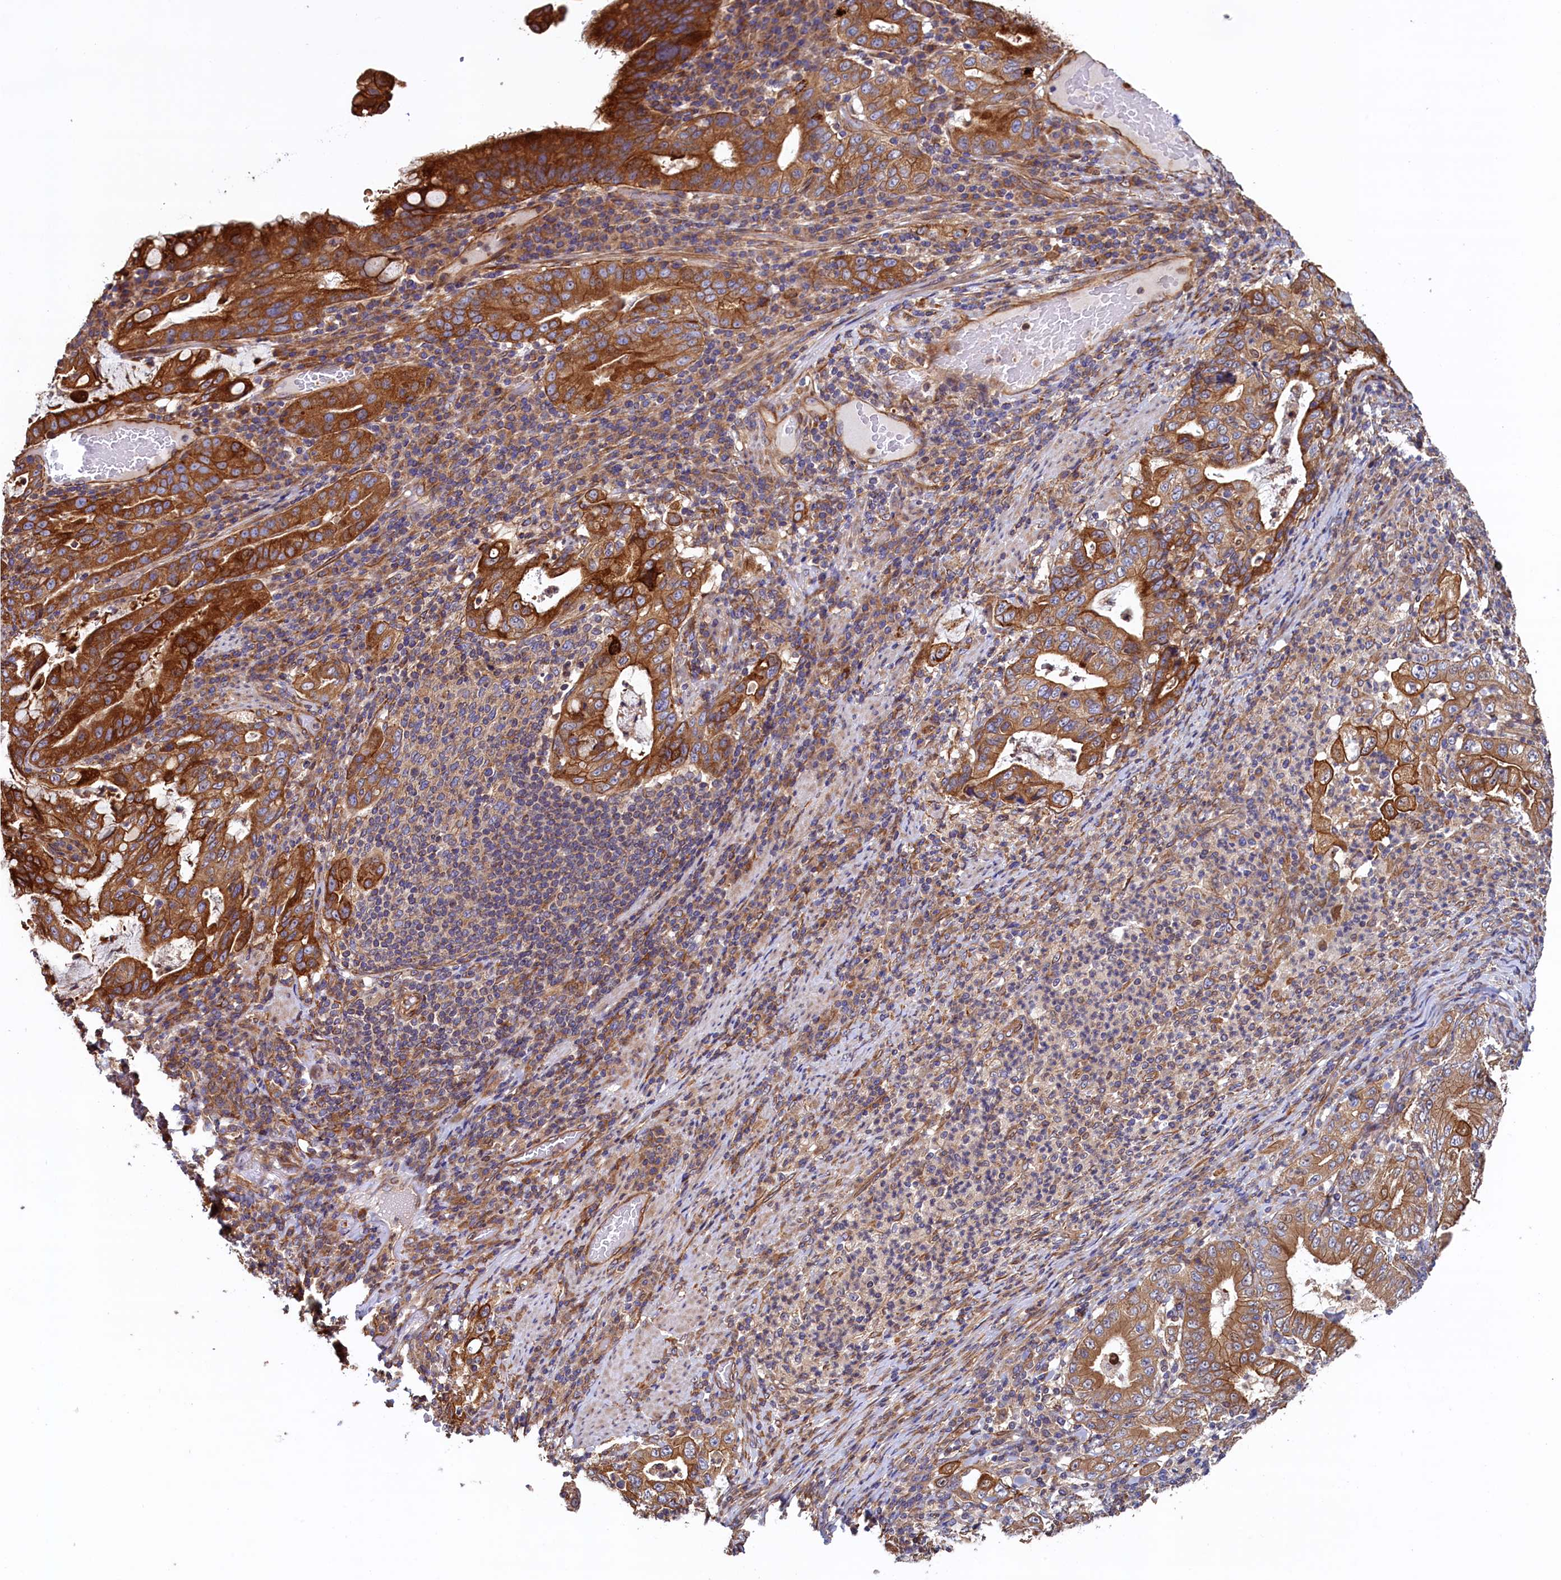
{"staining": {"intensity": "strong", "quantity": "25%-75%", "location": "cytoplasmic/membranous"}, "tissue": "stomach cancer", "cell_type": "Tumor cells", "image_type": "cancer", "snomed": [{"axis": "morphology", "description": "Normal tissue, NOS"}, {"axis": "morphology", "description": "Adenocarcinoma, NOS"}, {"axis": "topography", "description": "Esophagus"}, {"axis": "topography", "description": "Stomach, upper"}, {"axis": "topography", "description": "Peripheral nerve tissue"}], "caption": "An image of stomach cancer stained for a protein exhibits strong cytoplasmic/membranous brown staining in tumor cells.", "gene": "ATXN2L", "patient": {"sex": "male", "age": 62}}